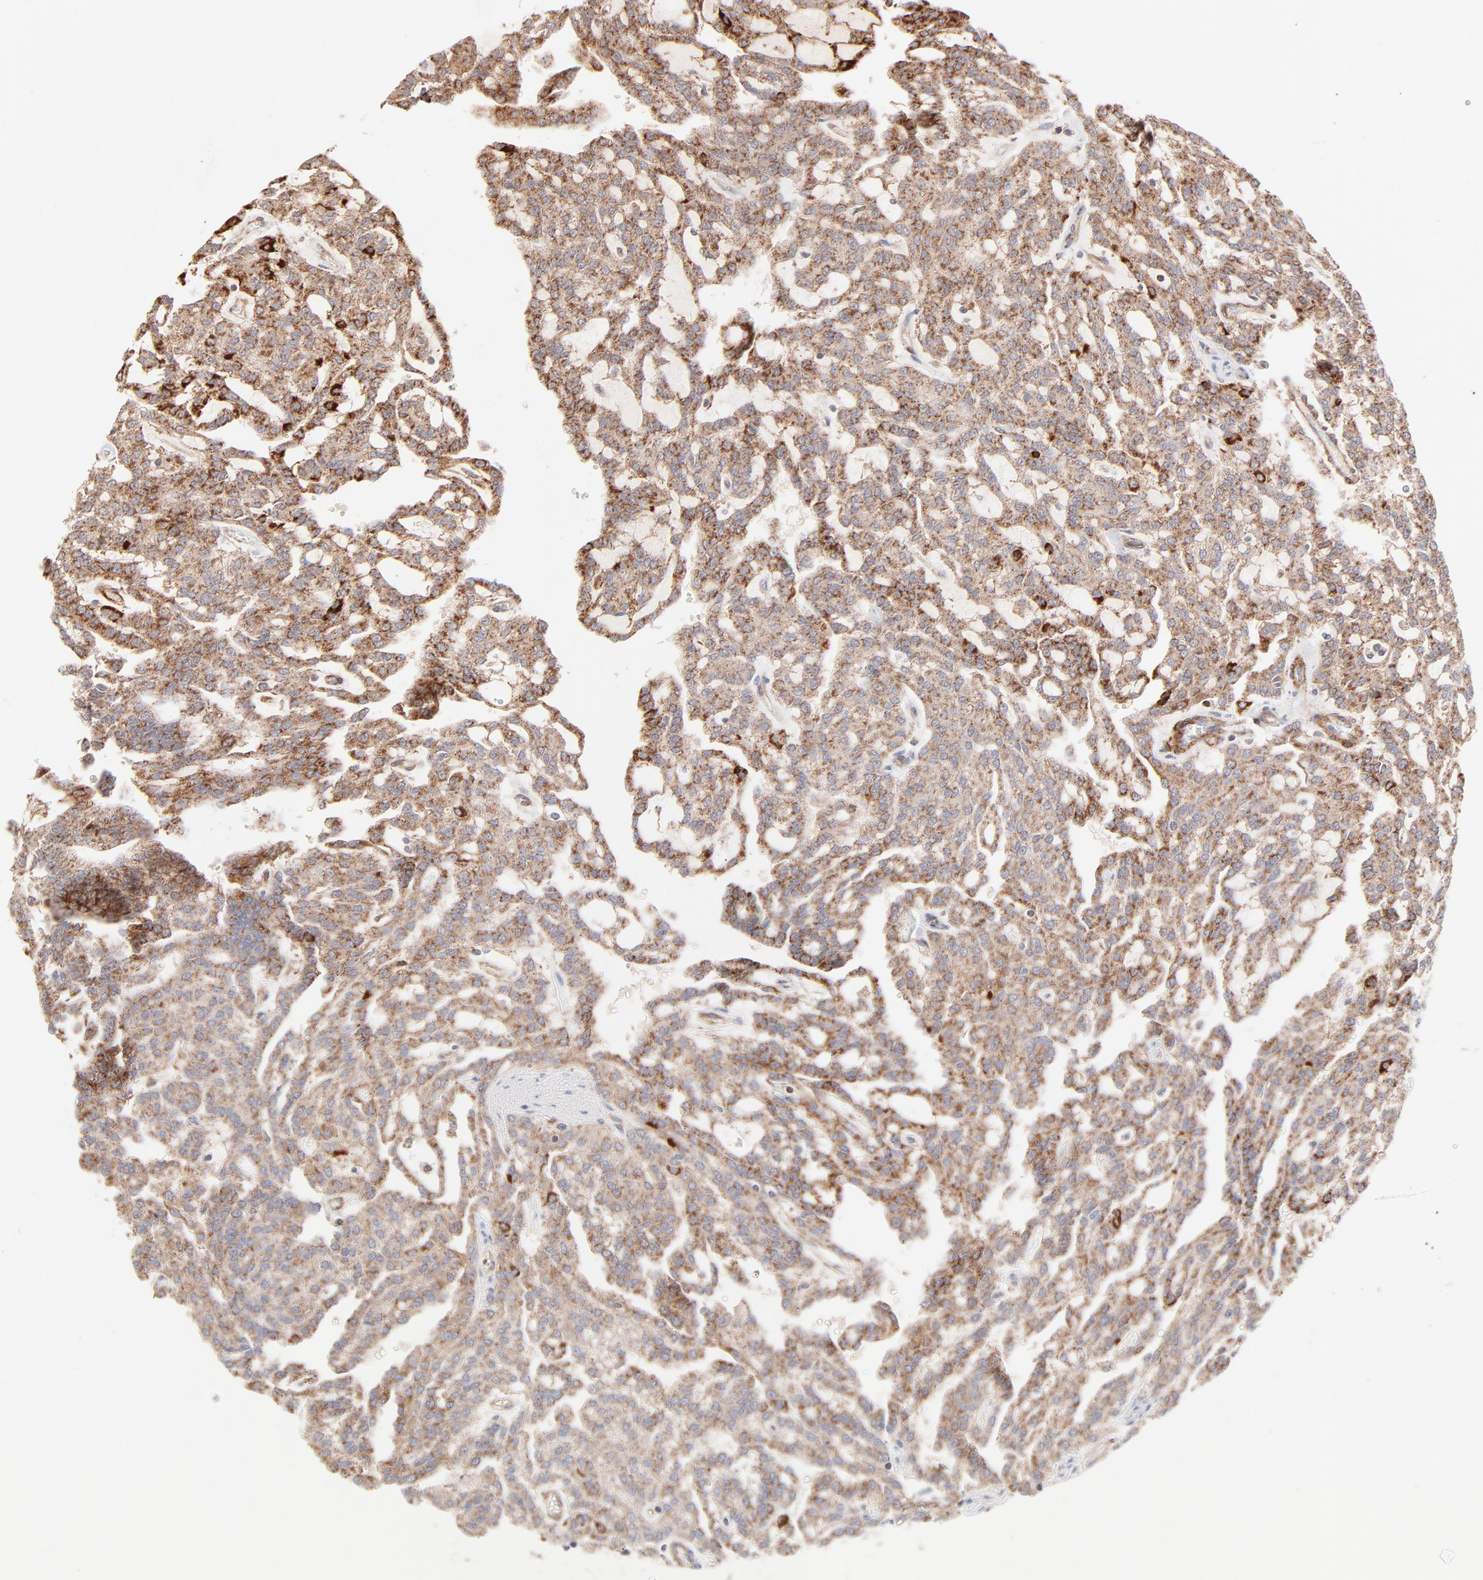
{"staining": {"intensity": "strong", "quantity": ">75%", "location": "cytoplasmic/membranous"}, "tissue": "renal cancer", "cell_type": "Tumor cells", "image_type": "cancer", "snomed": [{"axis": "morphology", "description": "Adenocarcinoma, NOS"}, {"axis": "topography", "description": "Kidney"}], "caption": "Immunohistochemistry photomicrograph of adenocarcinoma (renal) stained for a protein (brown), which shows high levels of strong cytoplasmic/membranous positivity in approximately >75% of tumor cells.", "gene": "CSPG4", "patient": {"sex": "male", "age": 63}}